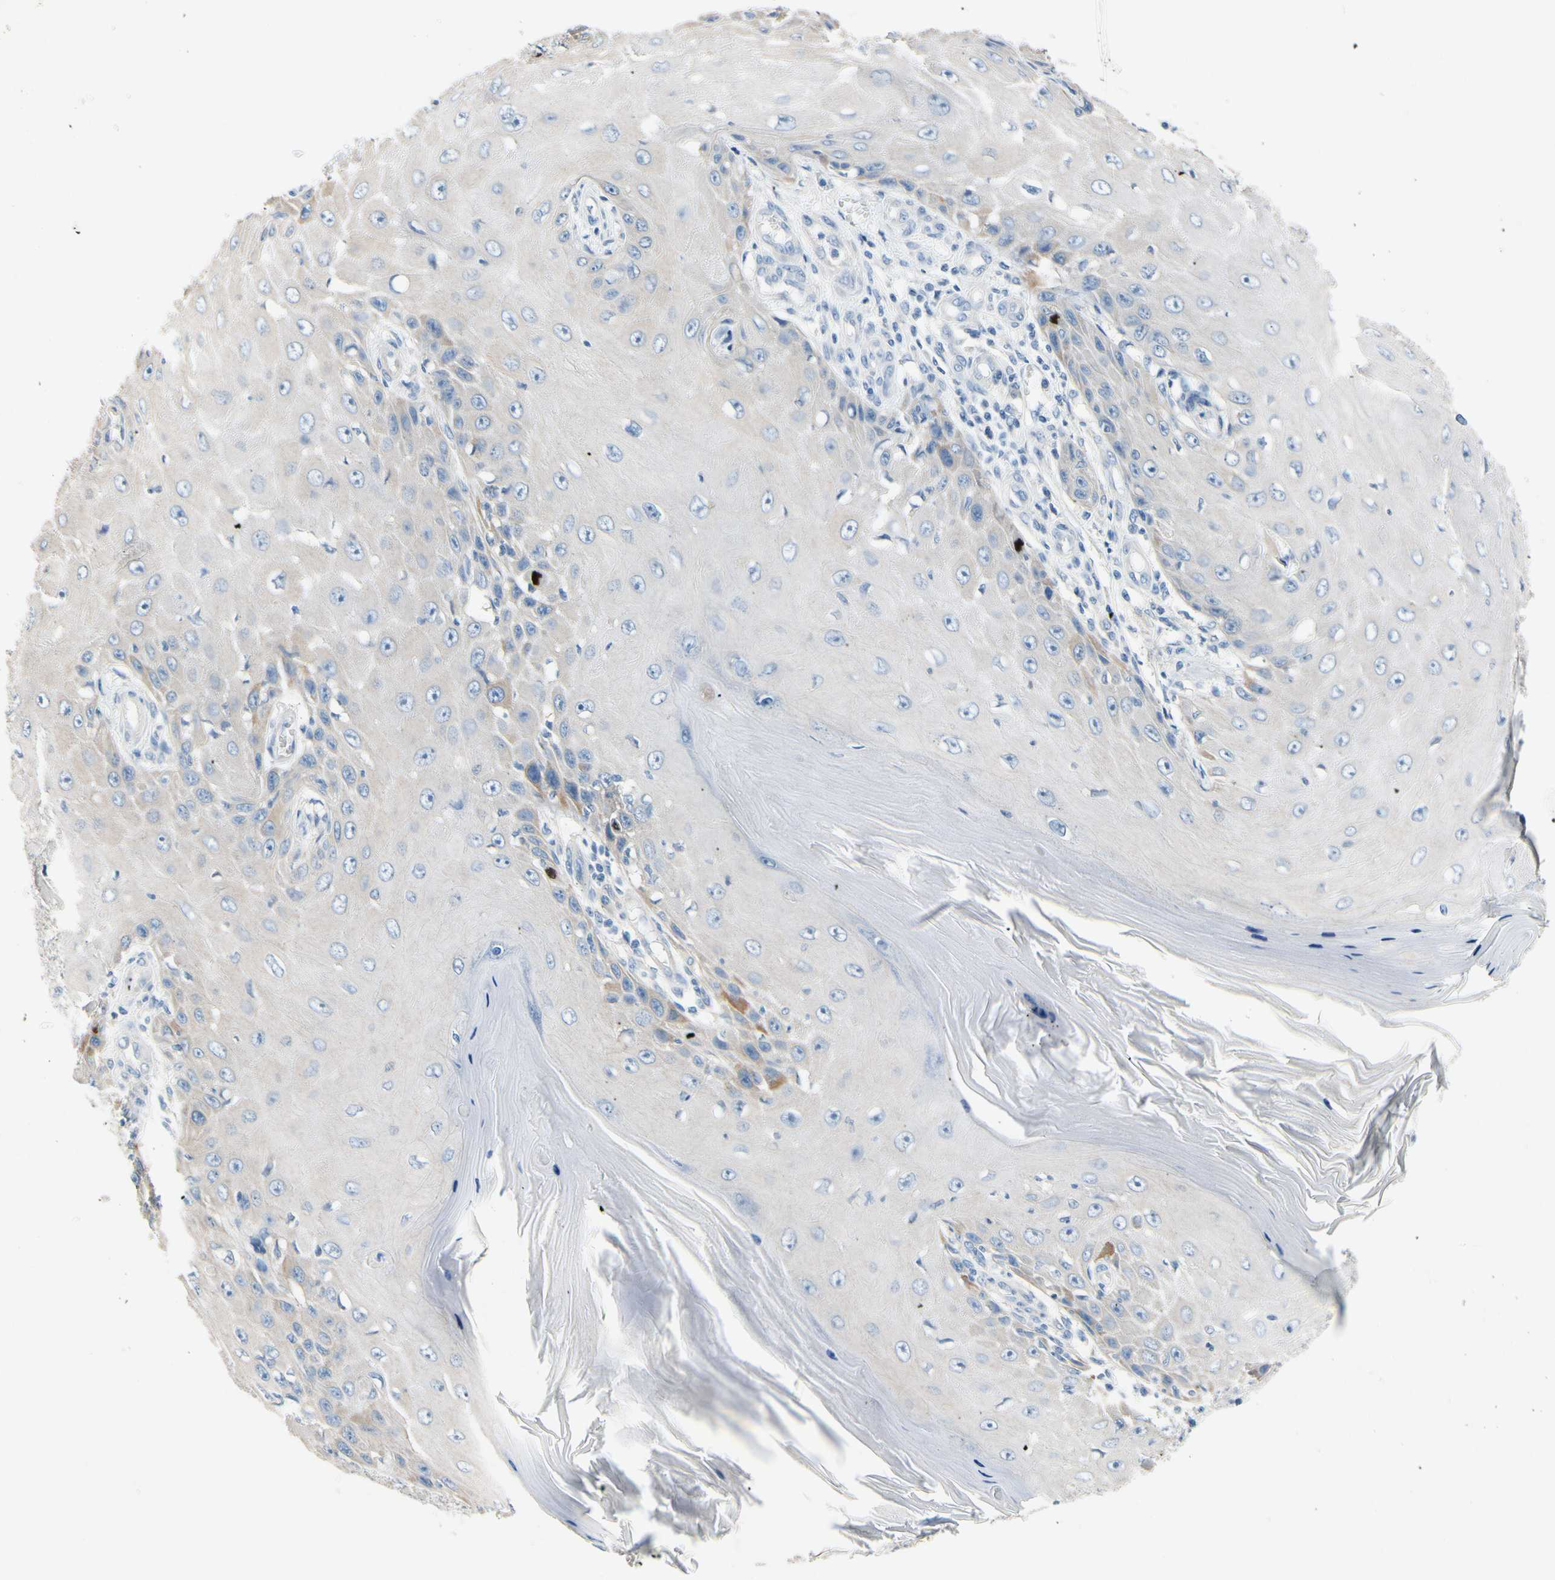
{"staining": {"intensity": "moderate", "quantity": "<25%", "location": "cytoplasmic/membranous"}, "tissue": "skin cancer", "cell_type": "Tumor cells", "image_type": "cancer", "snomed": [{"axis": "morphology", "description": "Squamous cell carcinoma, NOS"}, {"axis": "topography", "description": "Skin"}], "caption": "The image reveals staining of skin squamous cell carcinoma, revealing moderate cytoplasmic/membranous protein staining (brown color) within tumor cells.", "gene": "CKAP2", "patient": {"sex": "female", "age": 73}}